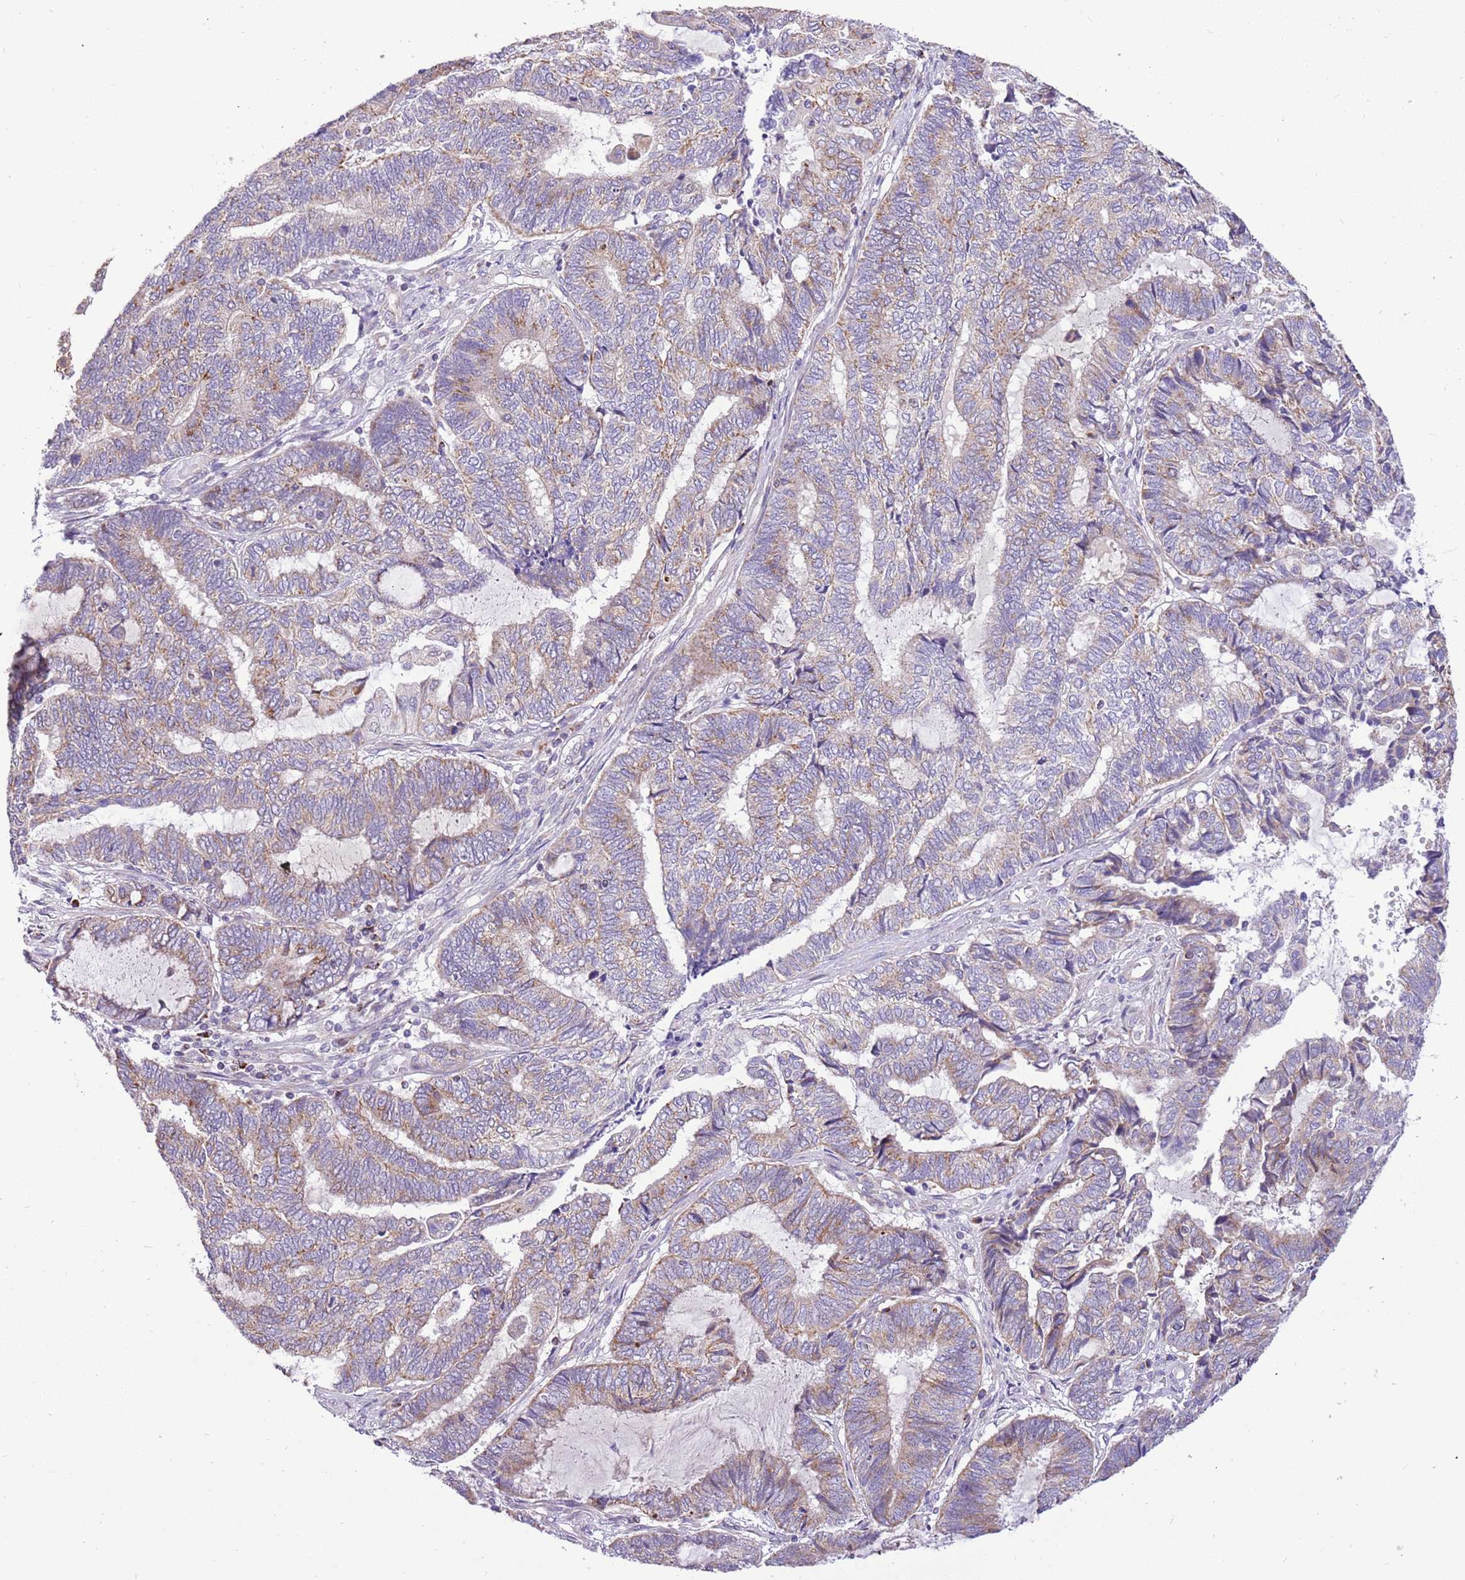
{"staining": {"intensity": "weak", "quantity": "25%-75%", "location": "cytoplasmic/membranous"}, "tissue": "endometrial cancer", "cell_type": "Tumor cells", "image_type": "cancer", "snomed": [{"axis": "morphology", "description": "Adenocarcinoma, NOS"}, {"axis": "topography", "description": "Uterus"}, {"axis": "topography", "description": "Endometrium"}], "caption": "Human endometrial cancer stained for a protein (brown) demonstrates weak cytoplasmic/membranous positive positivity in approximately 25%-75% of tumor cells.", "gene": "COX17", "patient": {"sex": "female", "age": 70}}